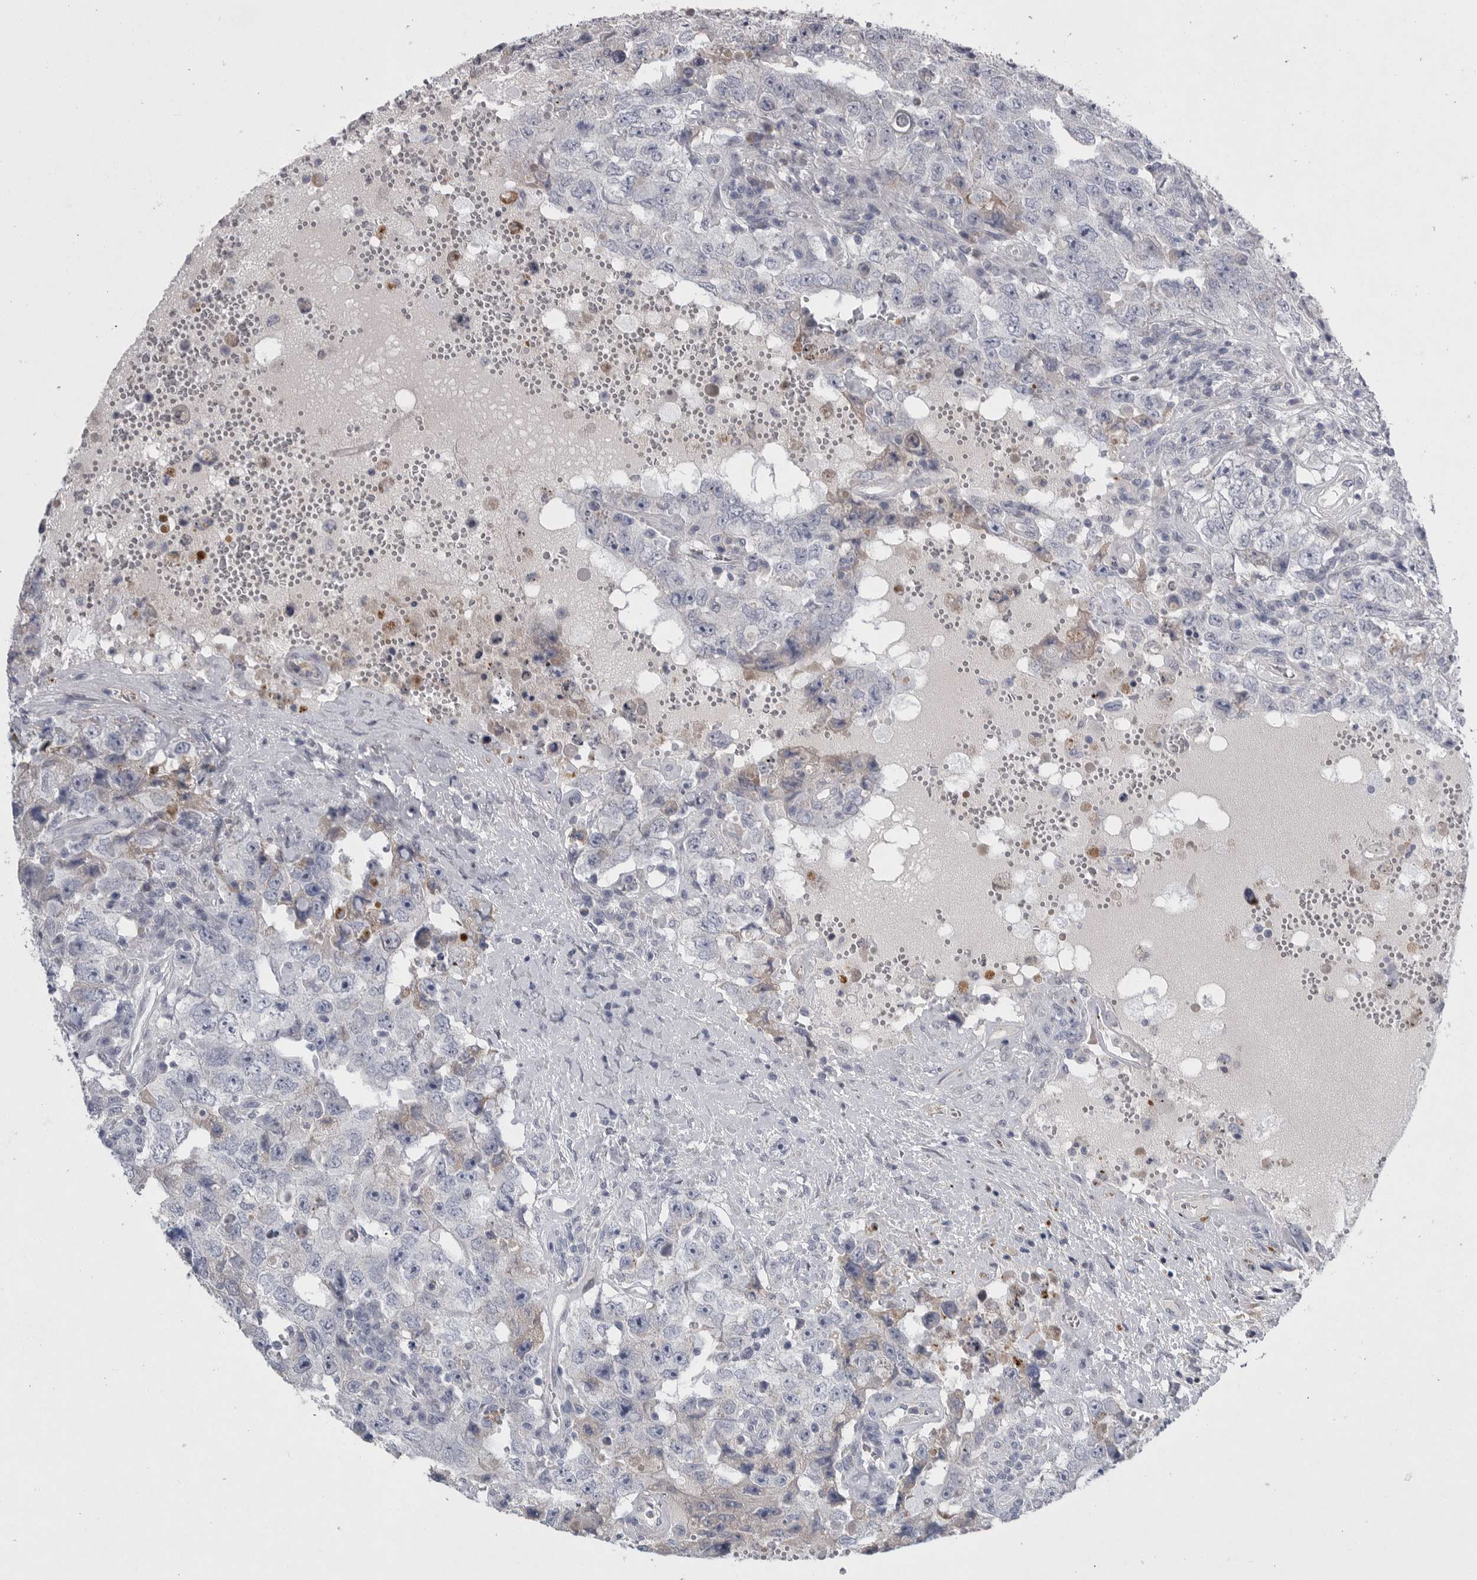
{"staining": {"intensity": "negative", "quantity": "none", "location": "none"}, "tissue": "testis cancer", "cell_type": "Tumor cells", "image_type": "cancer", "snomed": [{"axis": "morphology", "description": "Carcinoma, Embryonal, NOS"}, {"axis": "topography", "description": "Testis"}], "caption": "A micrograph of human testis embryonal carcinoma is negative for staining in tumor cells.", "gene": "CRP", "patient": {"sex": "male", "age": 26}}